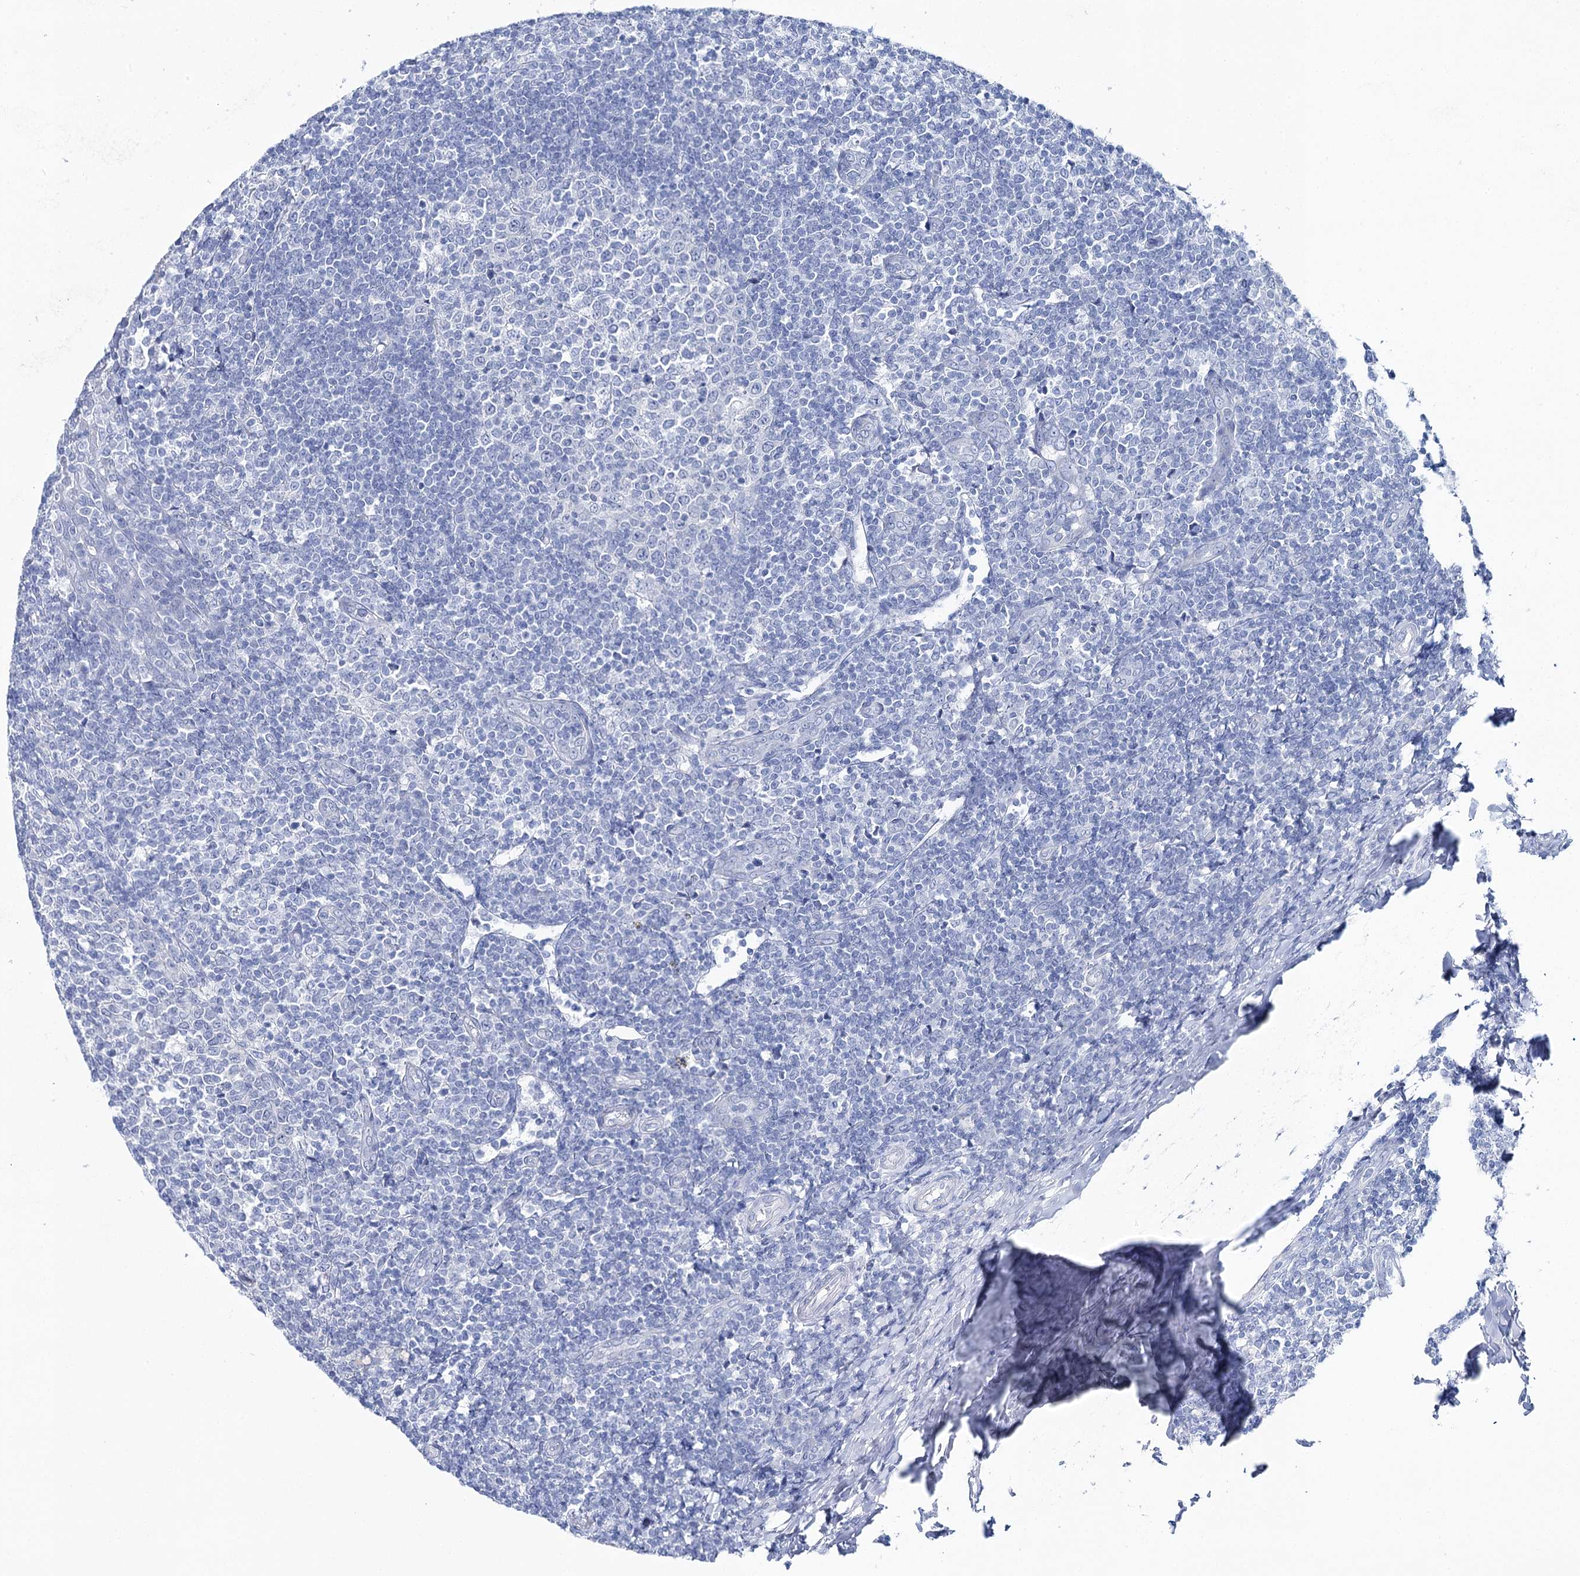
{"staining": {"intensity": "negative", "quantity": "none", "location": "none"}, "tissue": "tonsil", "cell_type": "Germinal center cells", "image_type": "normal", "snomed": [{"axis": "morphology", "description": "Normal tissue, NOS"}, {"axis": "topography", "description": "Tonsil"}], "caption": "The micrograph reveals no staining of germinal center cells in normal tonsil.", "gene": "CSN3", "patient": {"sex": "female", "age": 19}}